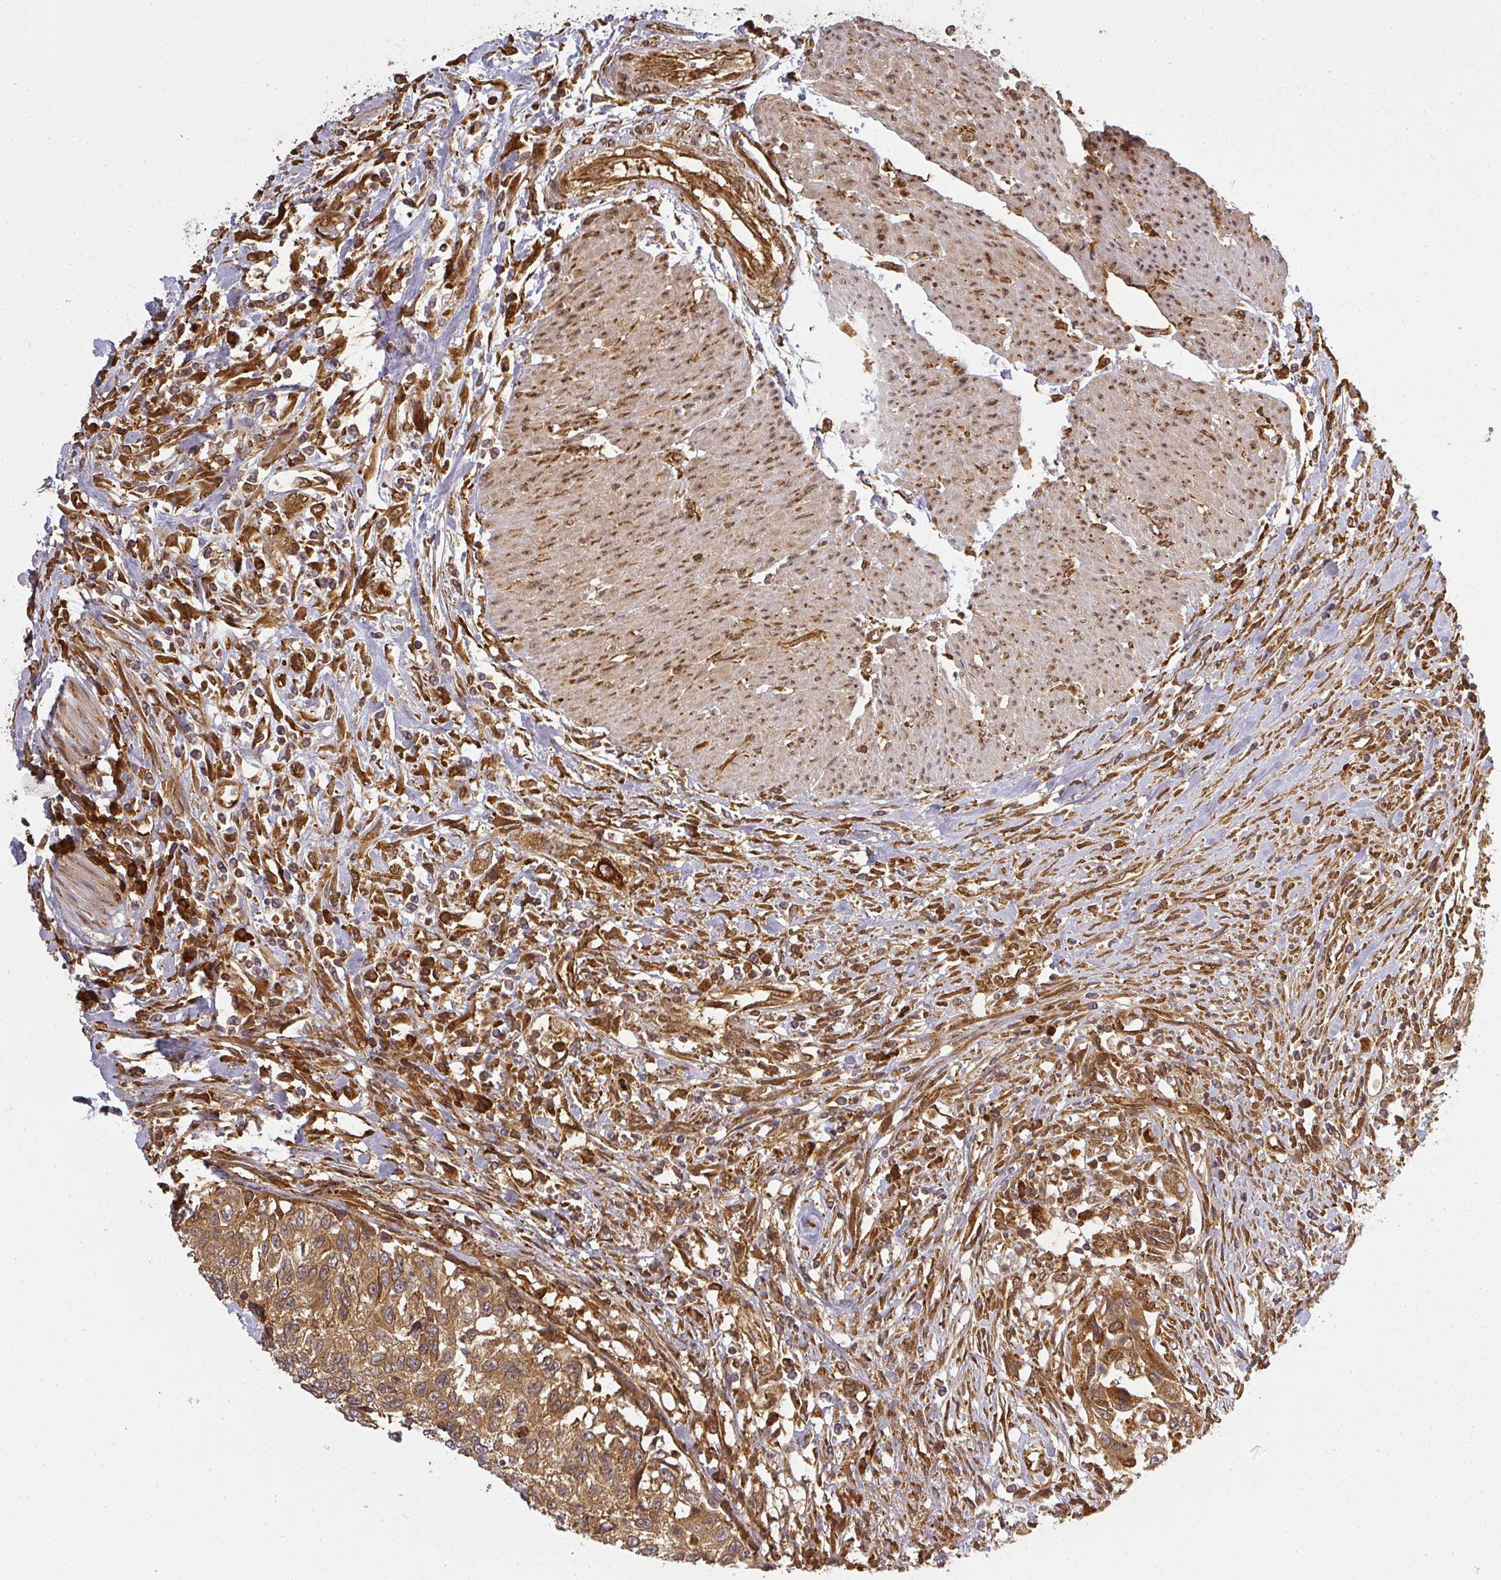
{"staining": {"intensity": "moderate", "quantity": ">75%", "location": "cytoplasmic/membranous"}, "tissue": "urothelial cancer", "cell_type": "Tumor cells", "image_type": "cancer", "snomed": [{"axis": "morphology", "description": "Urothelial carcinoma, High grade"}, {"axis": "topography", "description": "Urinary bladder"}], "caption": "The image exhibits a brown stain indicating the presence of a protein in the cytoplasmic/membranous of tumor cells in urothelial carcinoma (high-grade).", "gene": "PPP6R3", "patient": {"sex": "female", "age": 60}}